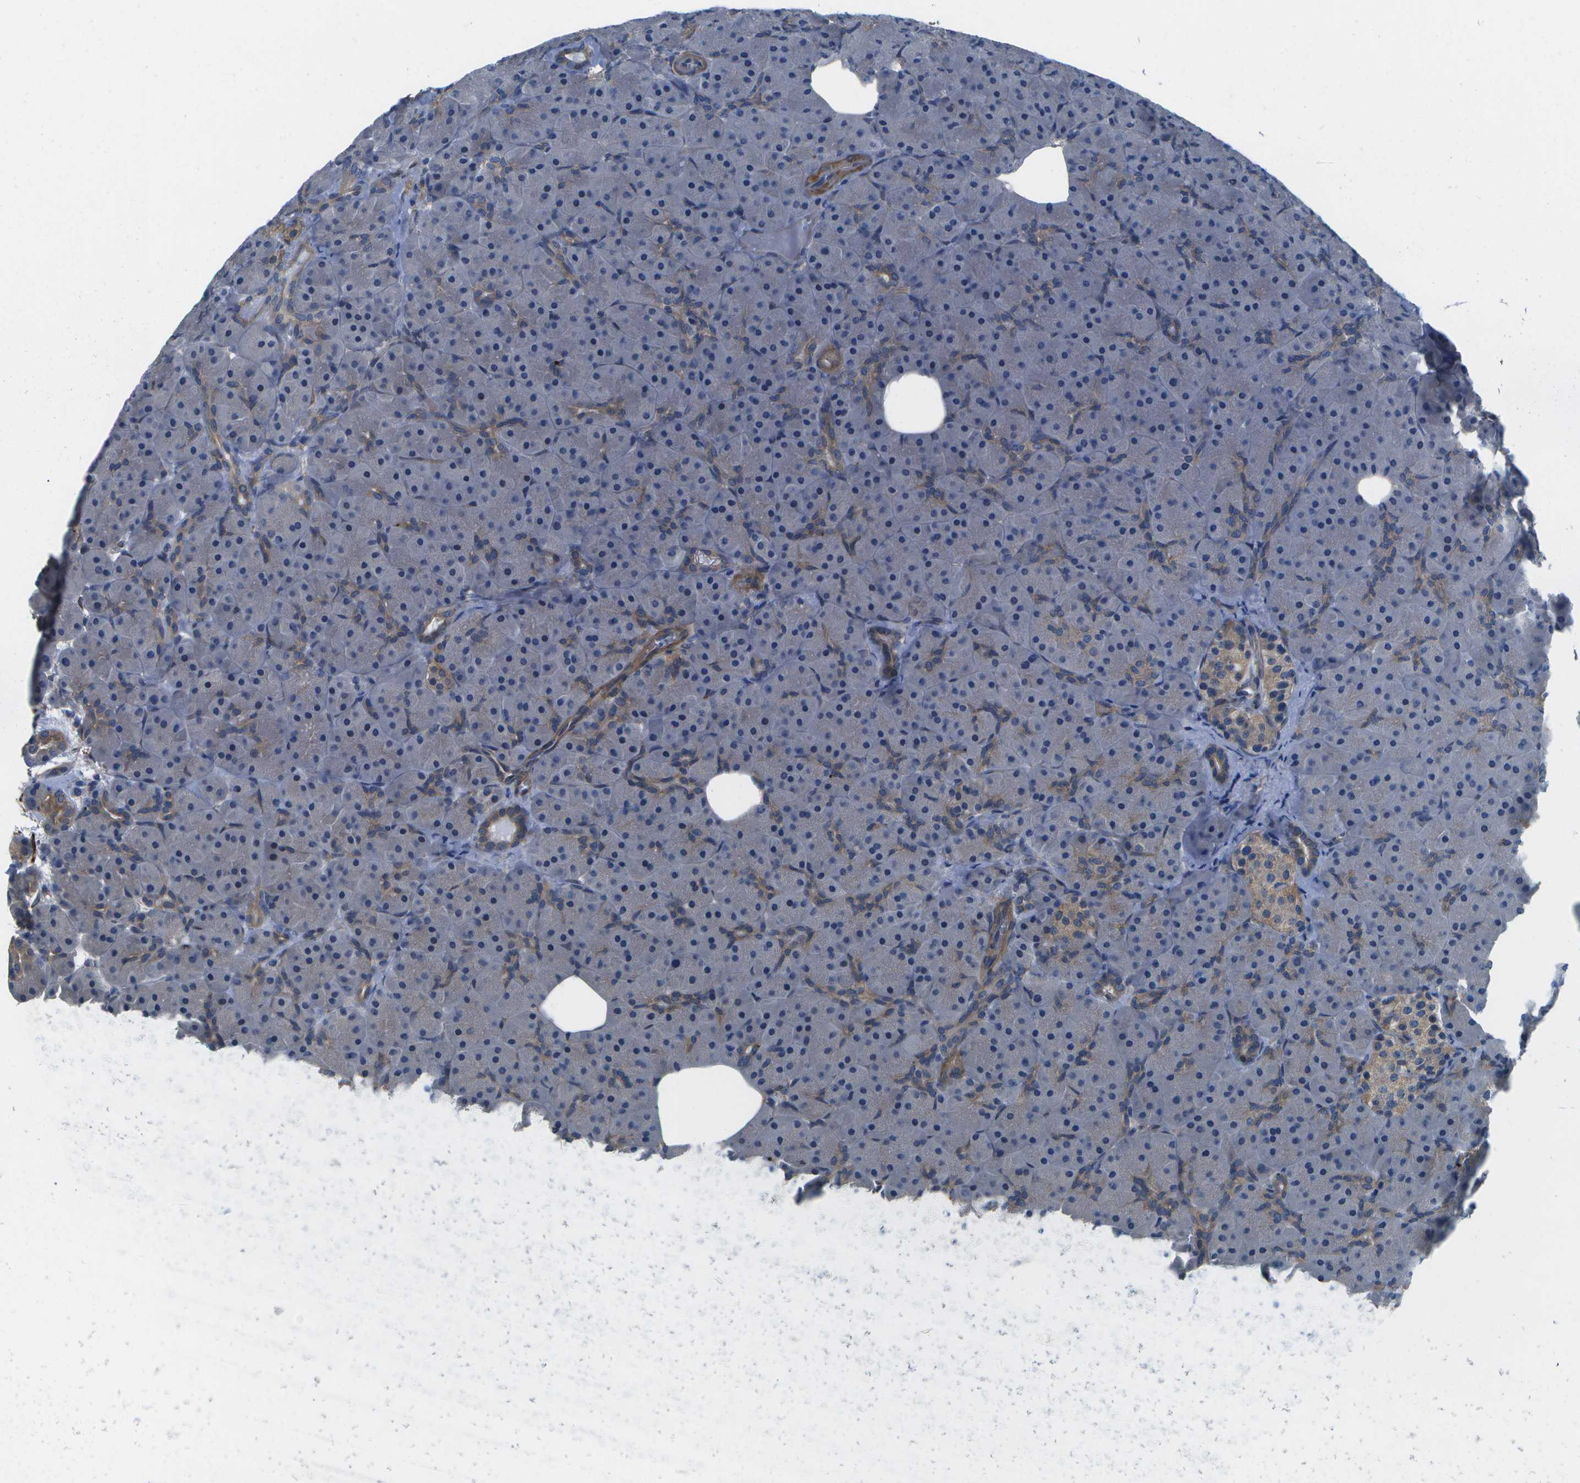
{"staining": {"intensity": "moderate", "quantity": "<25%", "location": "cytoplasmic/membranous"}, "tissue": "pancreas", "cell_type": "Exocrine glandular cells", "image_type": "normal", "snomed": [{"axis": "morphology", "description": "Normal tissue, NOS"}, {"axis": "topography", "description": "Pancreas"}], "caption": "Moderate cytoplasmic/membranous positivity is appreciated in approximately <25% of exocrine glandular cells in normal pancreas.", "gene": "P3H1", "patient": {"sex": "male", "age": 66}}